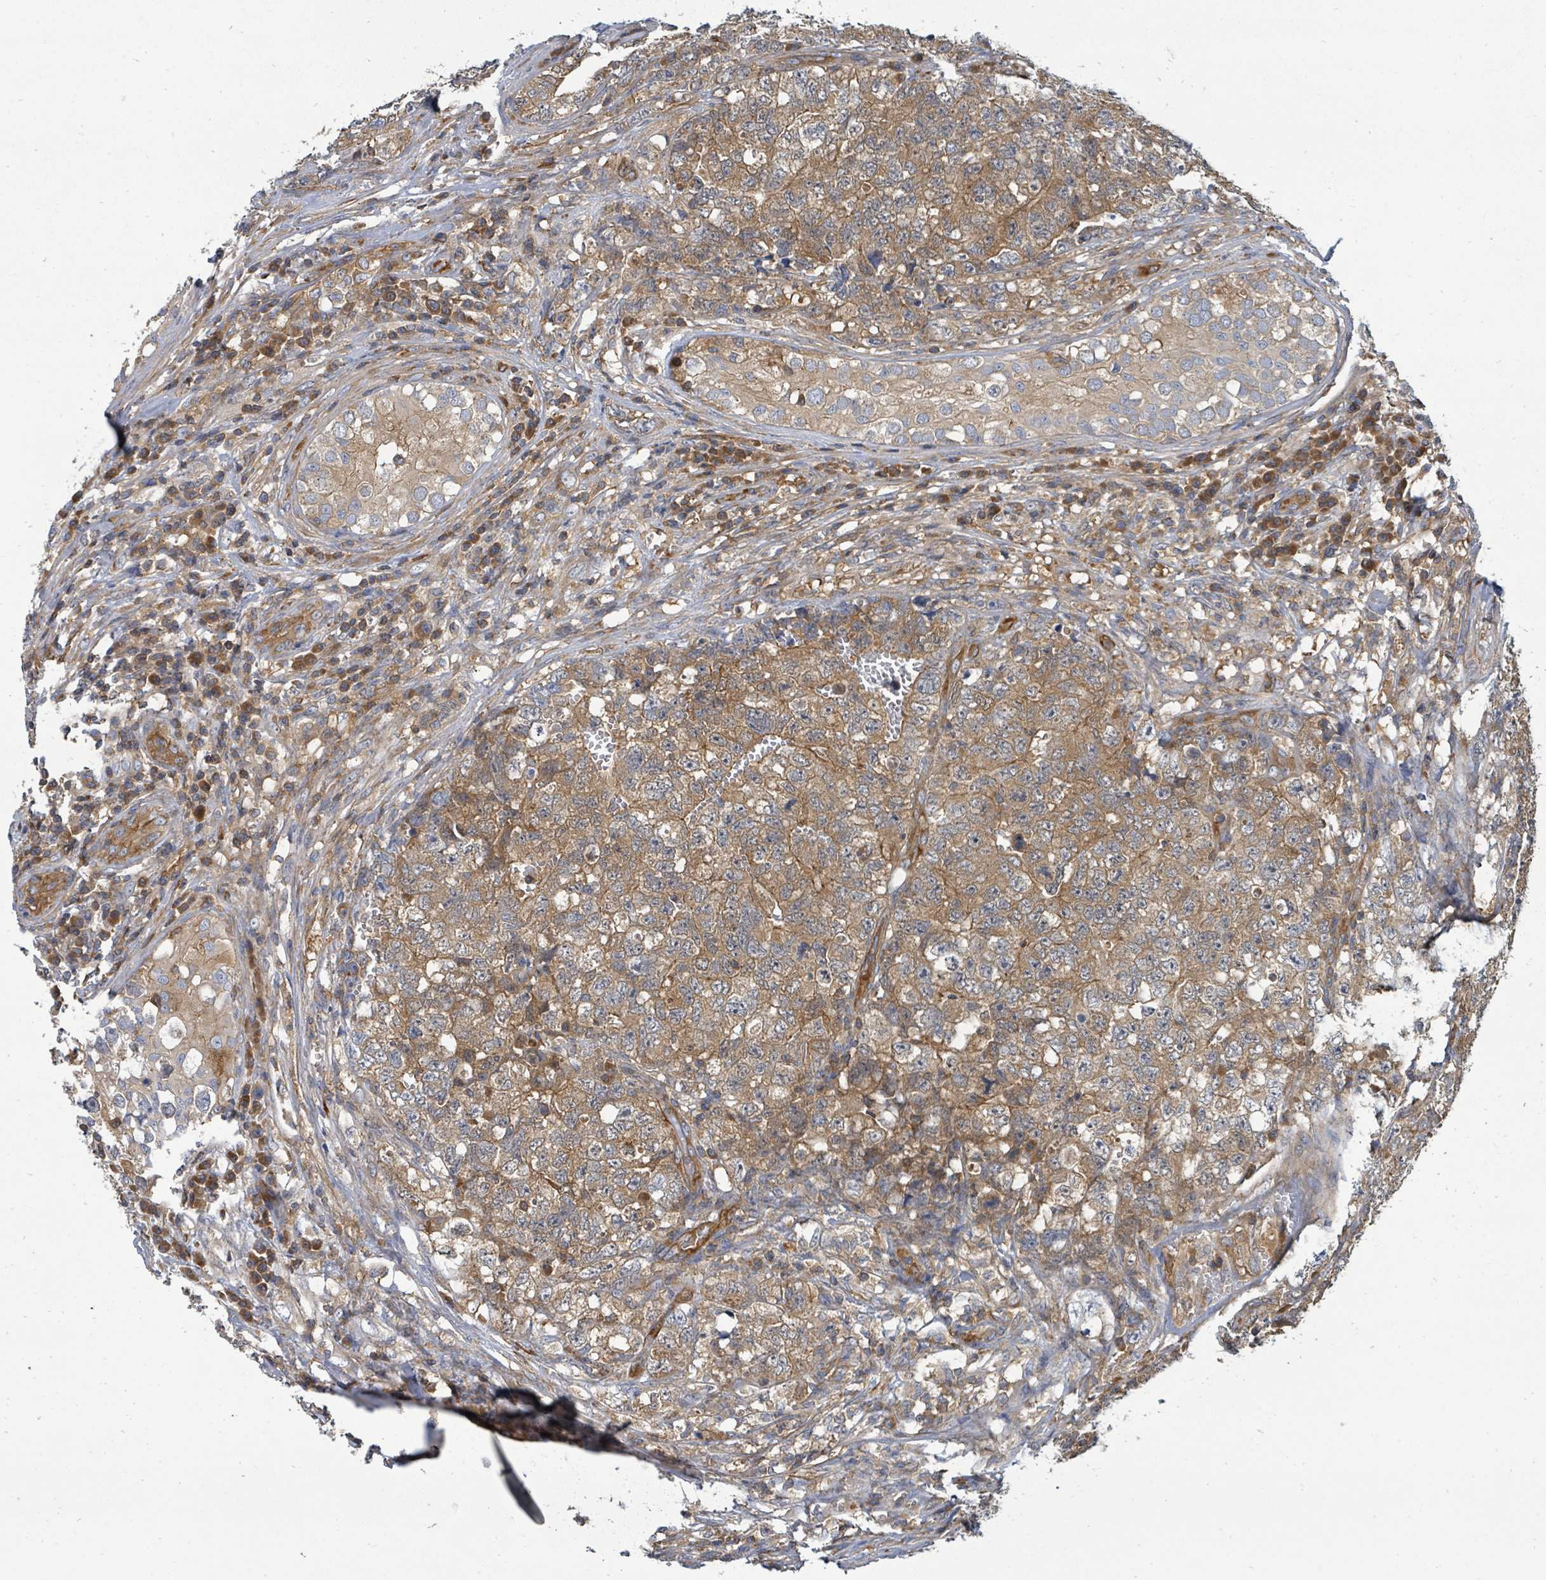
{"staining": {"intensity": "moderate", "quantity": ">75%", "location": "cytoplasmic/membranous"}, "tissue": "testis cancer", "cell_type": "Tumor cells", "image_type": "cancer", "snomed": [{"axis": "morphology", "description": "Carcinoma, Embryonal, NOS"}, {"axis": "topography", "description": "Testis"}], "caption": "Moderate cytoplasmic/membranous staining is identified in about >75% of tumor cells in embryonal carcinoma (testis).", "gene": "BOLA2B", "patient": {"sex": "male", "age": 31}}